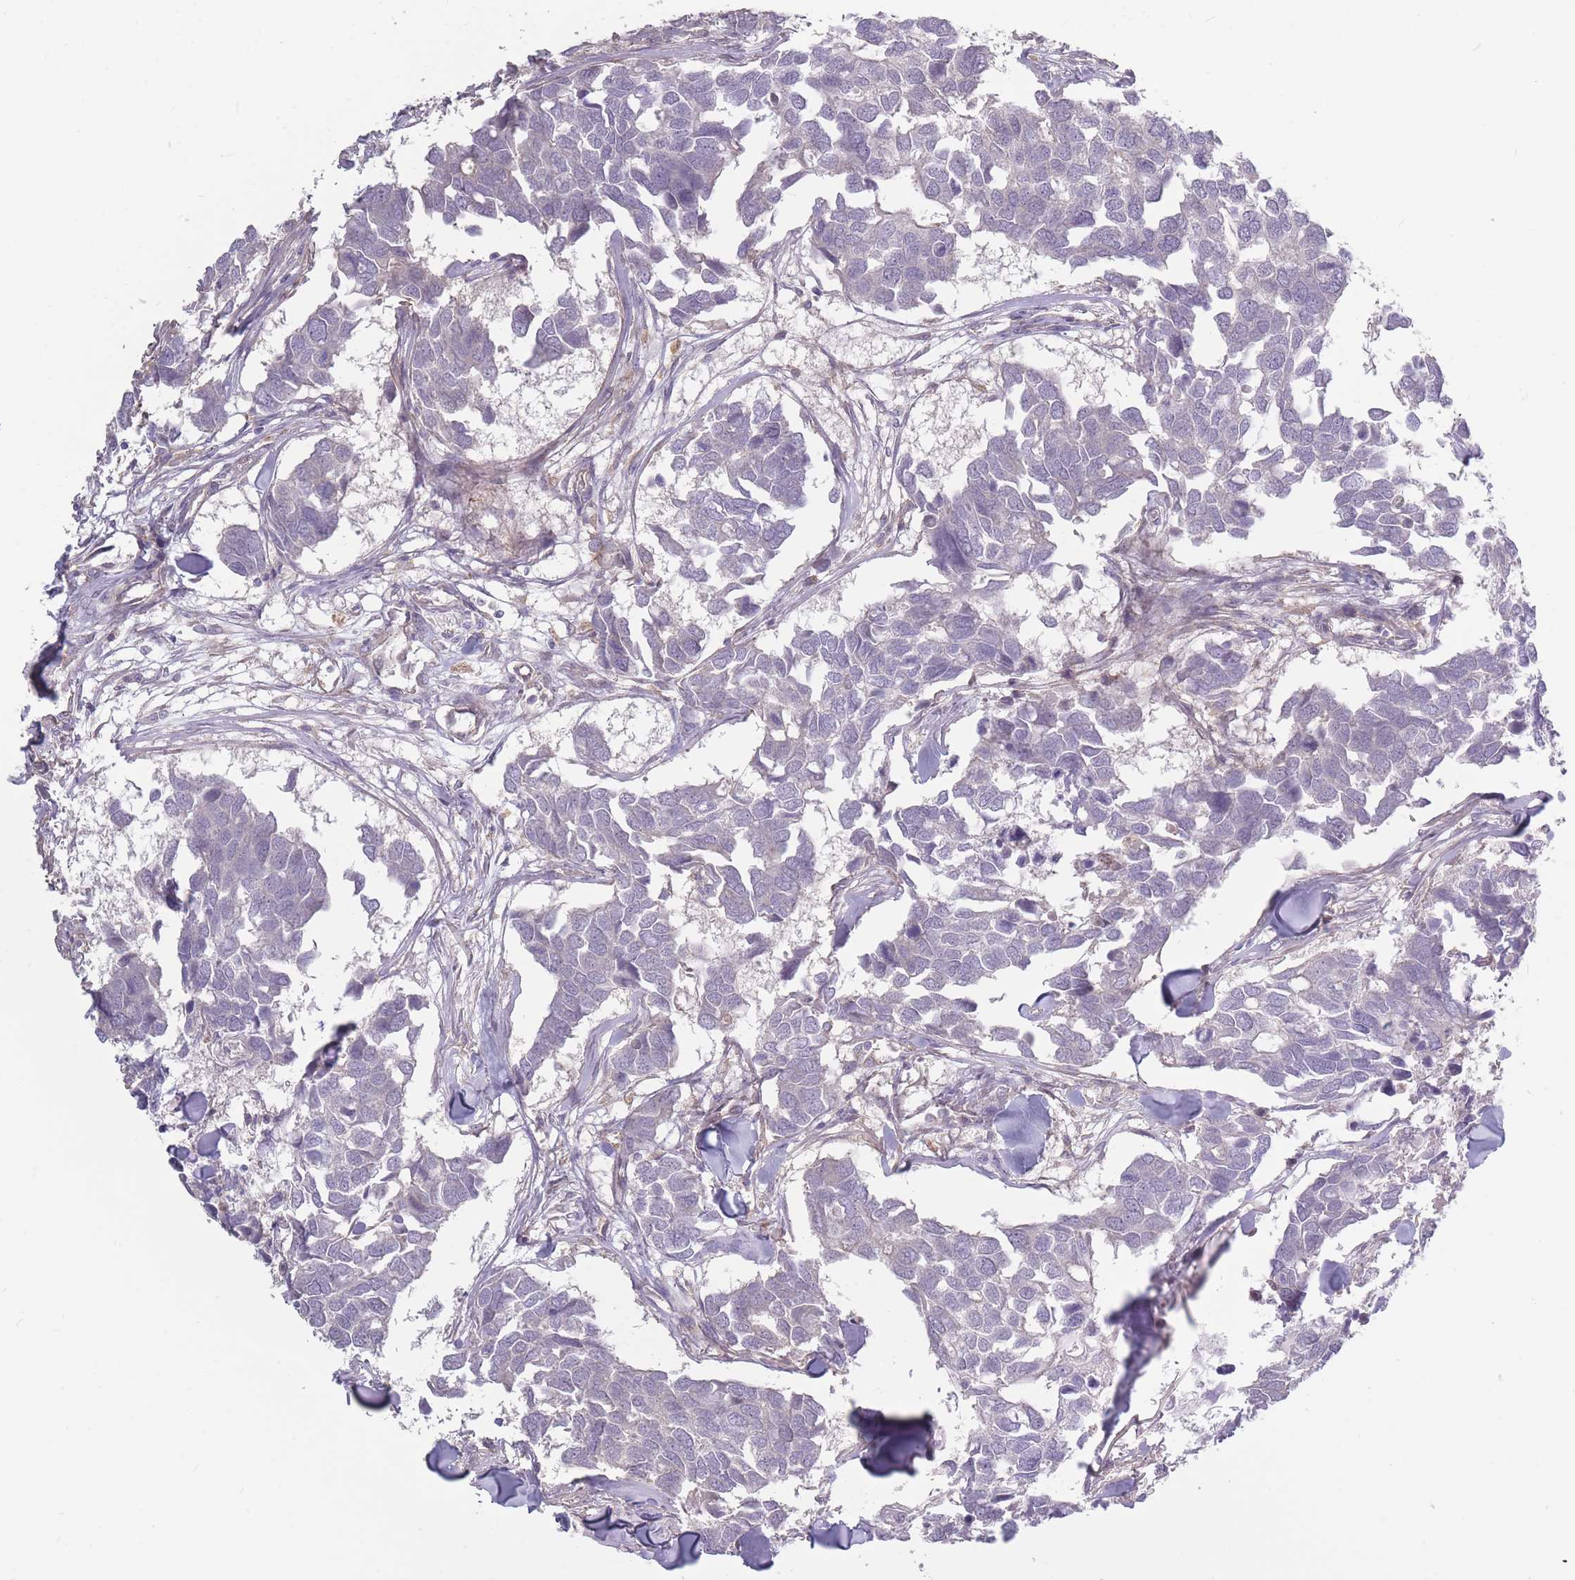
{"staining": {"intensity": "negative", "quantity": "none", "location": "none"}, "tissue": "breast cancer", "cell_type": "Tumor cells", "image_type": "cancer", "snomed": [{"axis": "morphology", "description": "Duct carcinoma"}, {"axis": "topography", "description": "Breast"}], "caption": "The immunohistochemistry (IHC) image has no significant expression in tumor cells of infiltrating ductal carcinoma (breast) tissue.", "gene": "TET3", "patient": {"sex": "female", "age": 83}}